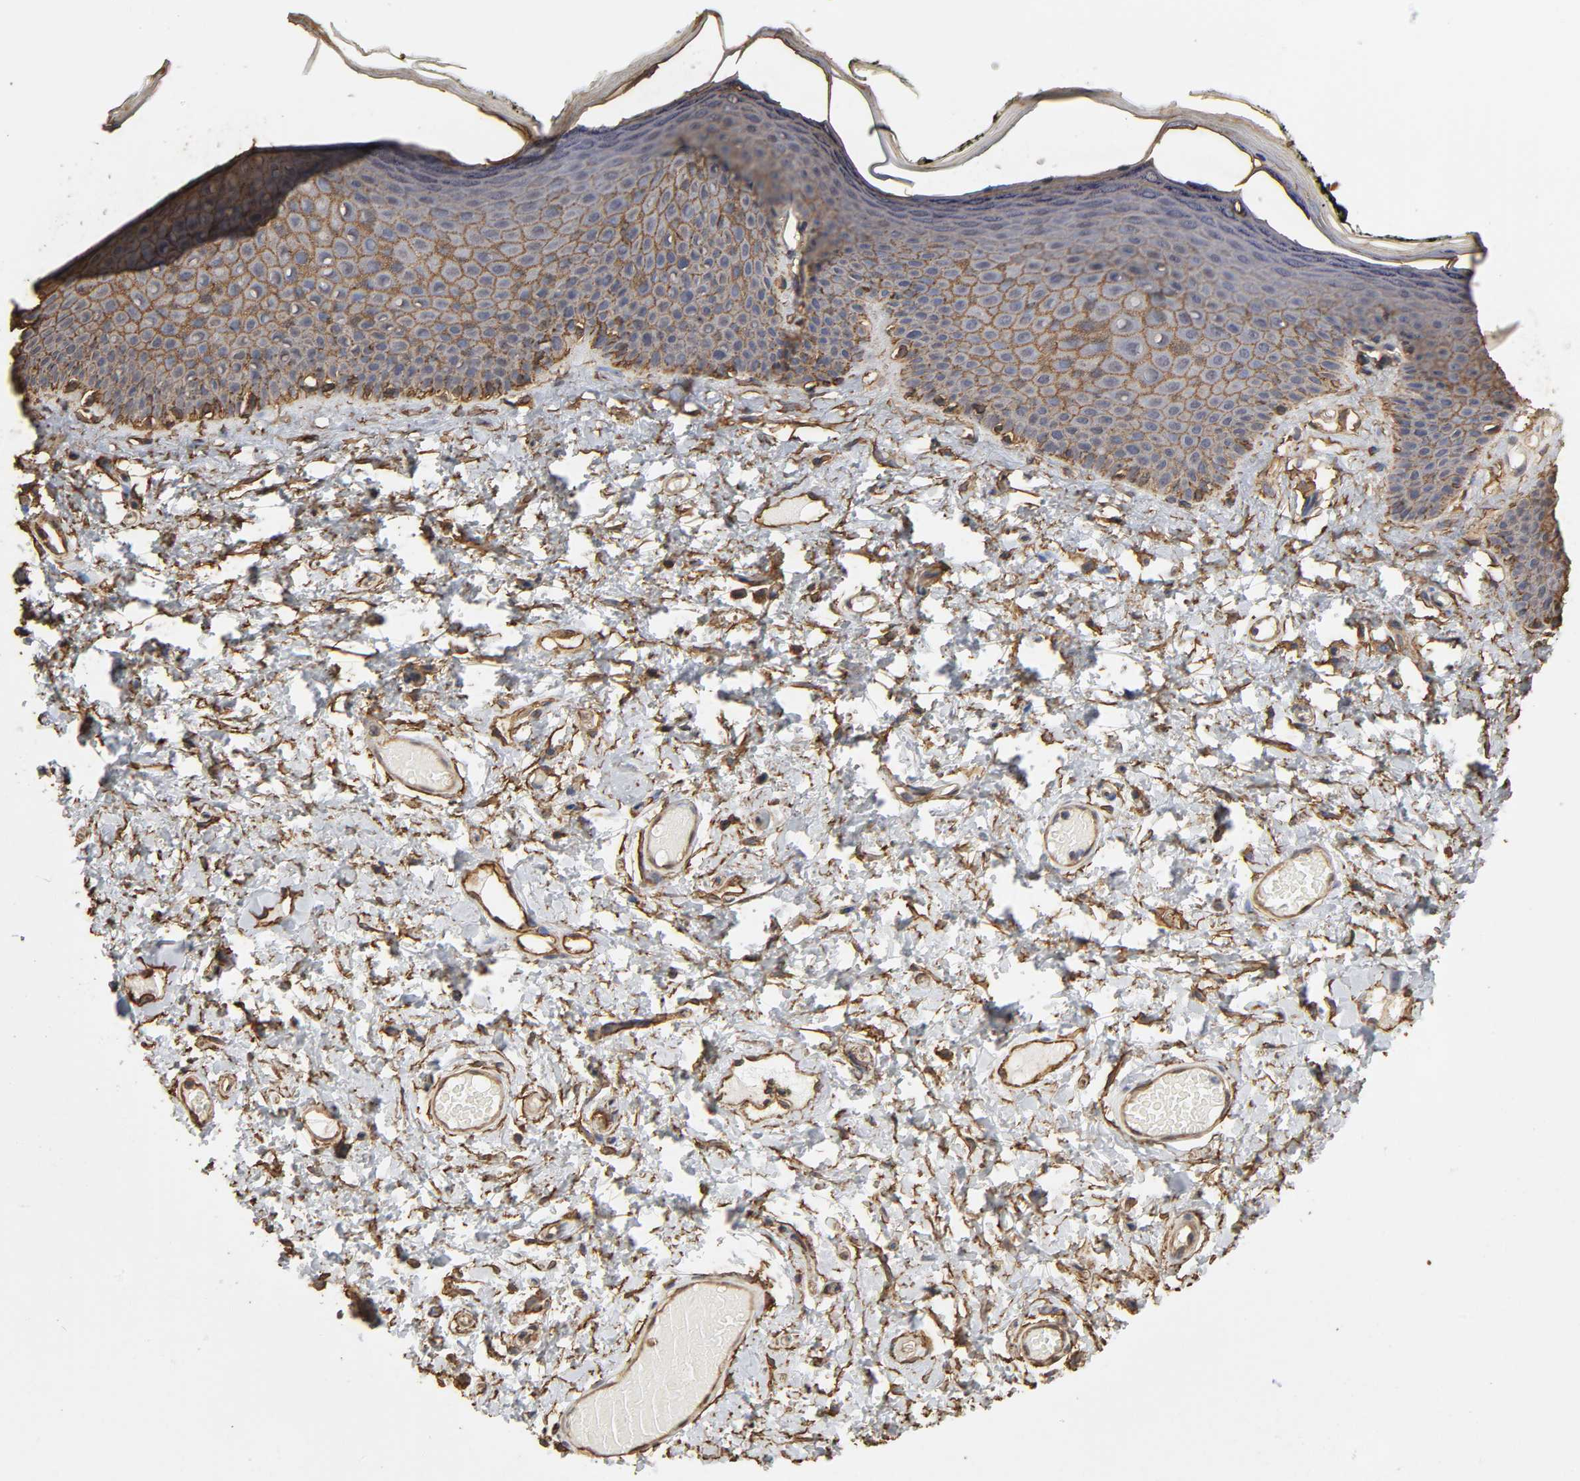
{"staining": {"intensity": "moderate", "quantity": "25%-75%", "location": "cytoplasmic/membranous"}, "tissue": "skin", "cell_type": "Epidermal cells", "image_type": "normal", "snomed": [{"axis": "morphology", "description": "Normal tissue, NOS"}, {"axis": "morphology", "description": "Inflammation, NOS"}, {"axis": "topography", "description": "Vulva"}], "caption": "Immunohistochemistry (IHC) histopathology image of unremarkable skin: human skin stained using IHC displays medium levels of moderate protein expression localized specifically in the cytoplasmic/membranous of epidermal cells, appearing as a cytoplasmic/membranous brown color.", "gene": "ANXA2", "patient": {"sex": "female", "age": 84}}